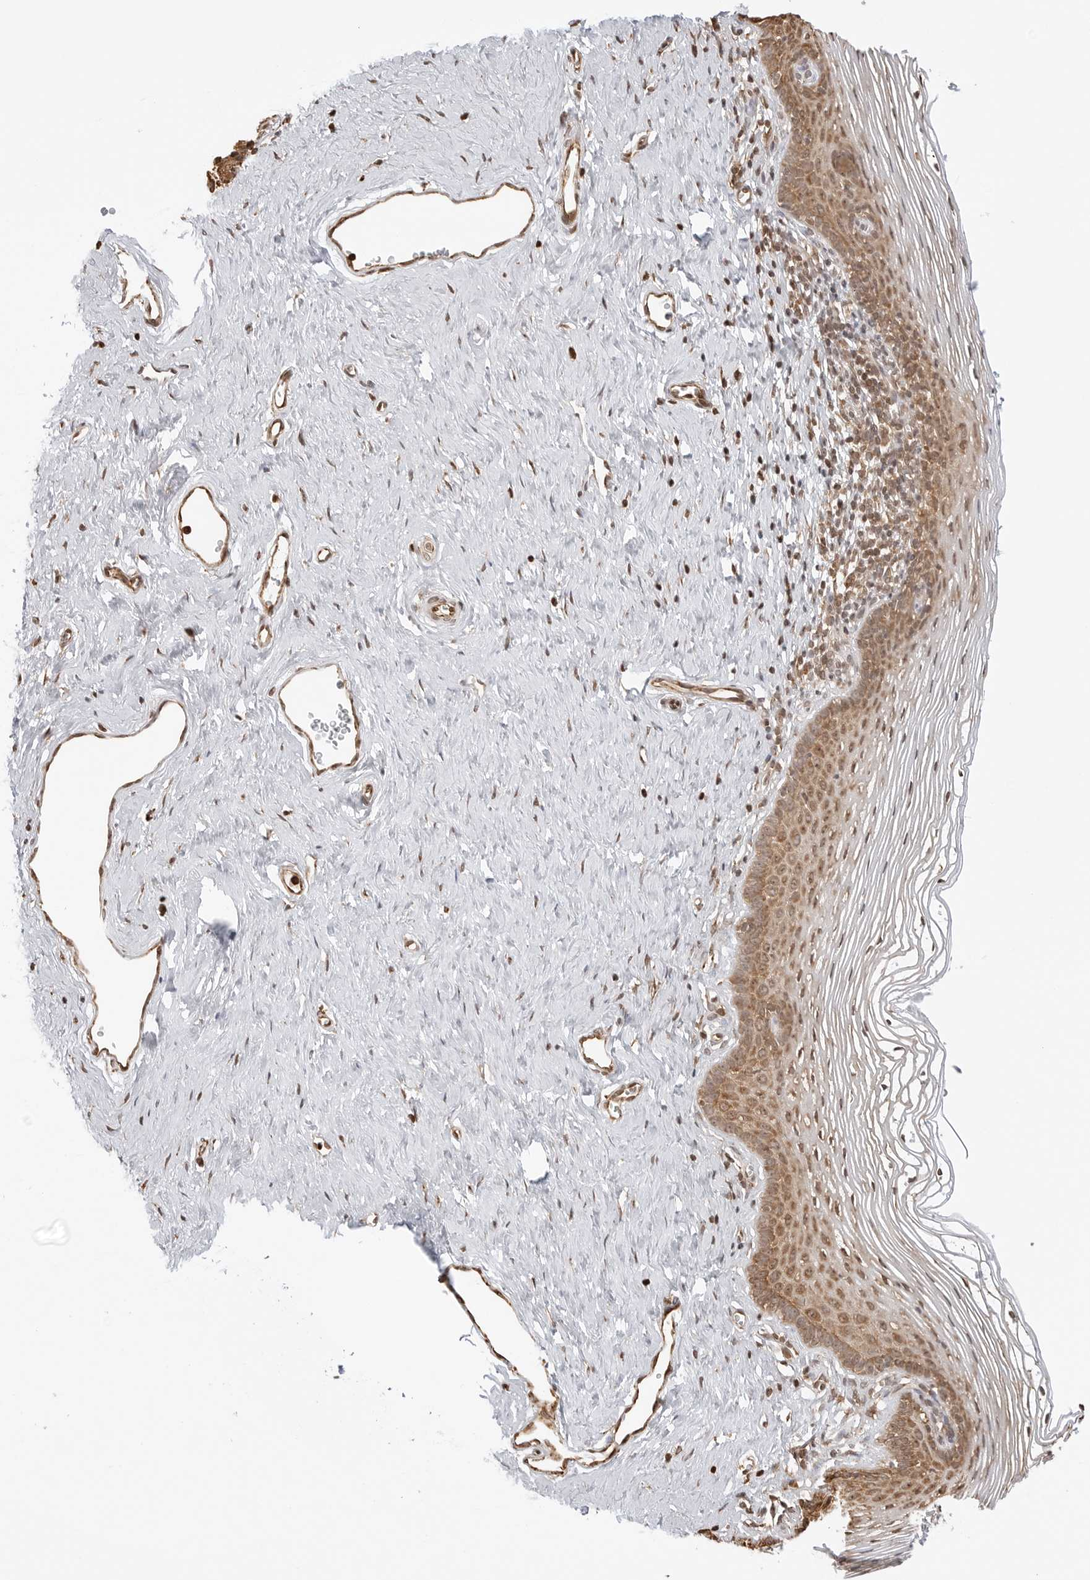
{"staining": {"intensity": "moderate", "quantity": ">75%", "location": "cytoplasmic/membranous,nuclear"}, "tissue": "vagina", "cell_type": "Squamous epithelial cells", "image_type": "normal", "snomed": [{"axis": "morphology", "description": "Normal tissue, NOS"}, {"axis": "topography", "description": "Vagina"}], "caption": "An immunohistochemistry (IHC) photomicrograph of normal tissue is shown. Protein staining in brown labels moderate cytoplasmic/membranous,nuclear positivity in vagina within squamous epithelial cells. (IHC, brightfield microscopy, high magnification).", "gene": "FKBP14", "patient": {"sex": "female", "age": 32}}